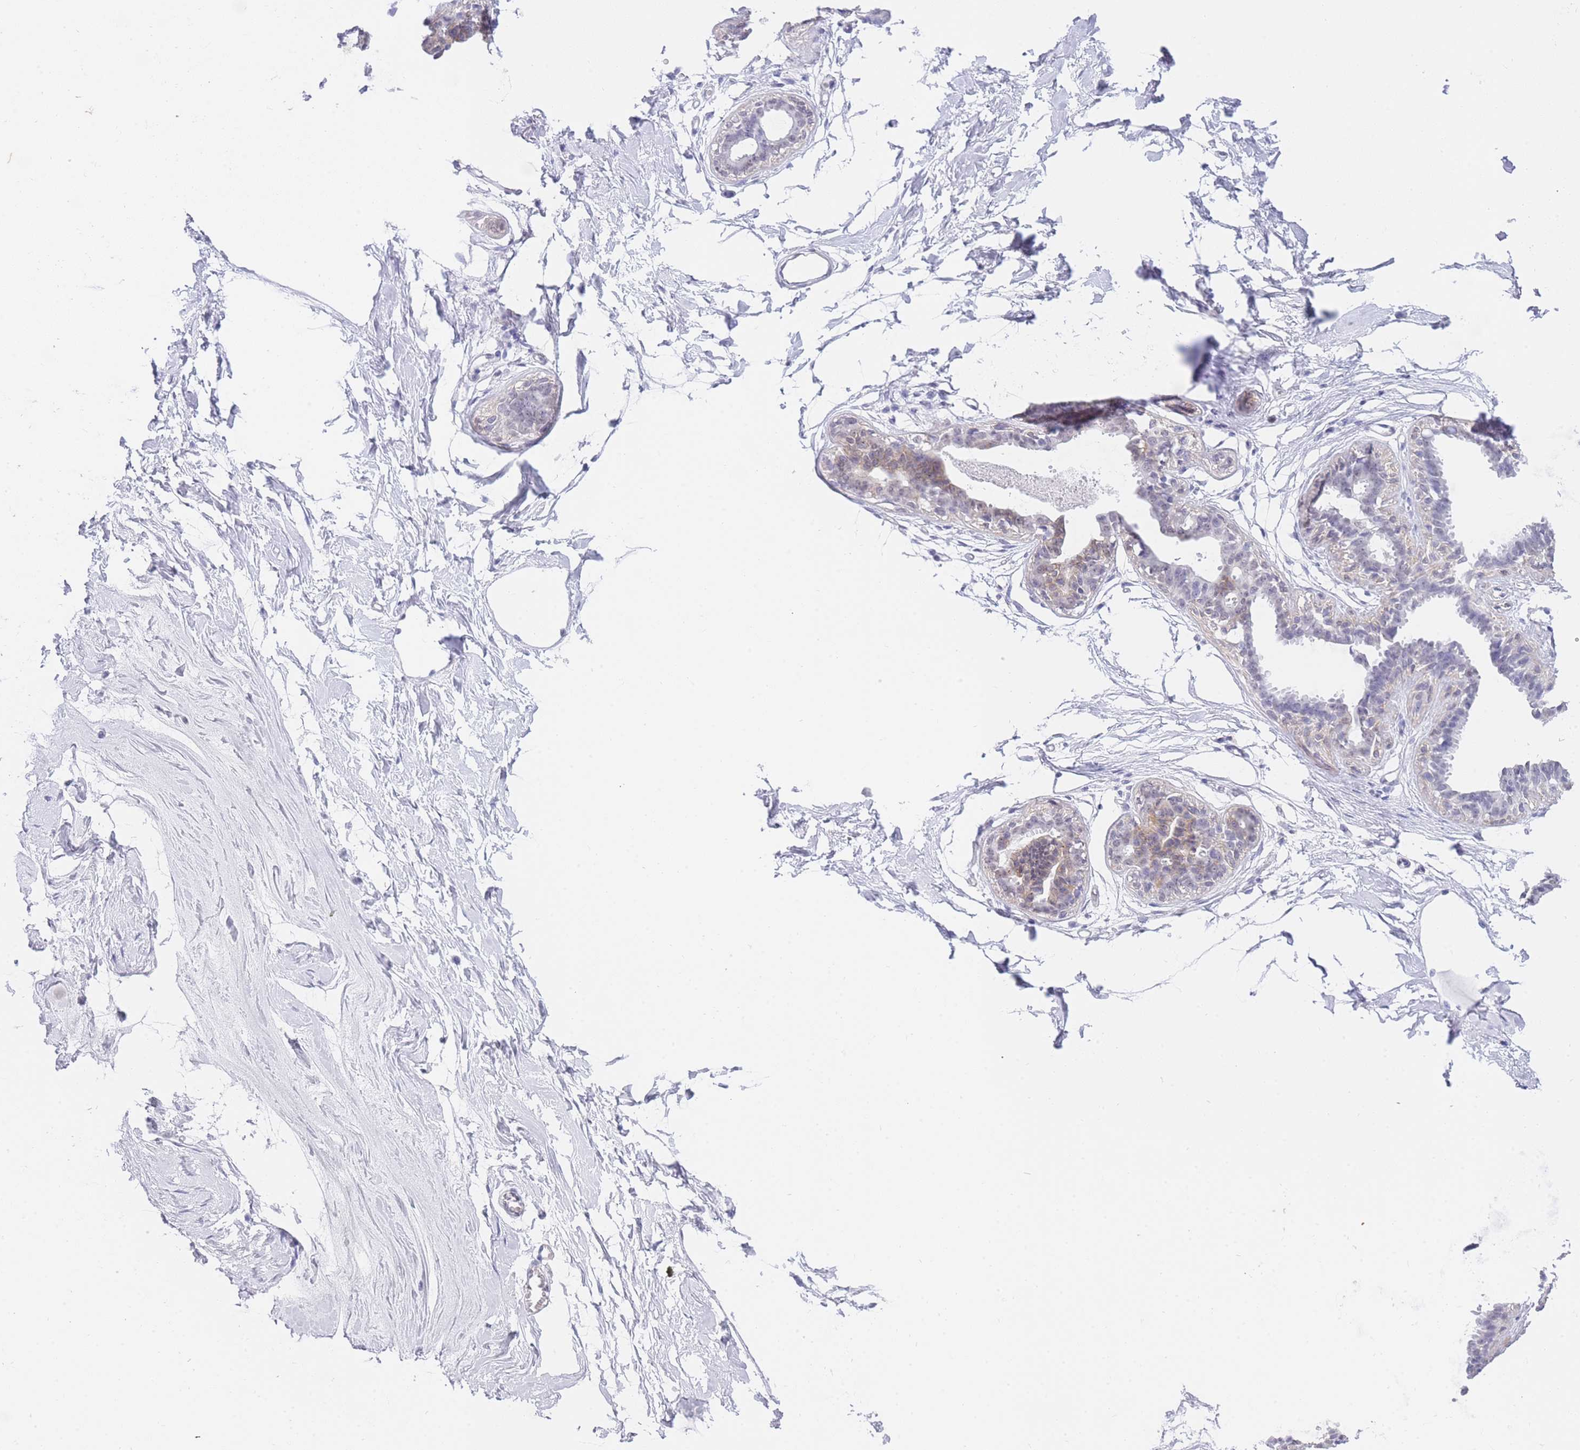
{"staining": {"intensity": "weak", "quantity": "<25%", "location": "cytoplasmic/membranous"}, "tissue": "breast", "cell_type": "Glandular cells", "image_type": "normal", "snomed": [{"axis": "morphology", "description": "Normal tissue, NOS"}, {"axis": "topography", "description": "Breast"}], "caption": "Immunohistochemical staining of unremarkable human breast demonstrates no significant positivity in glandular cells.", "gene": "FRAT2", "patient": {"sex": "female", "age": 45}}